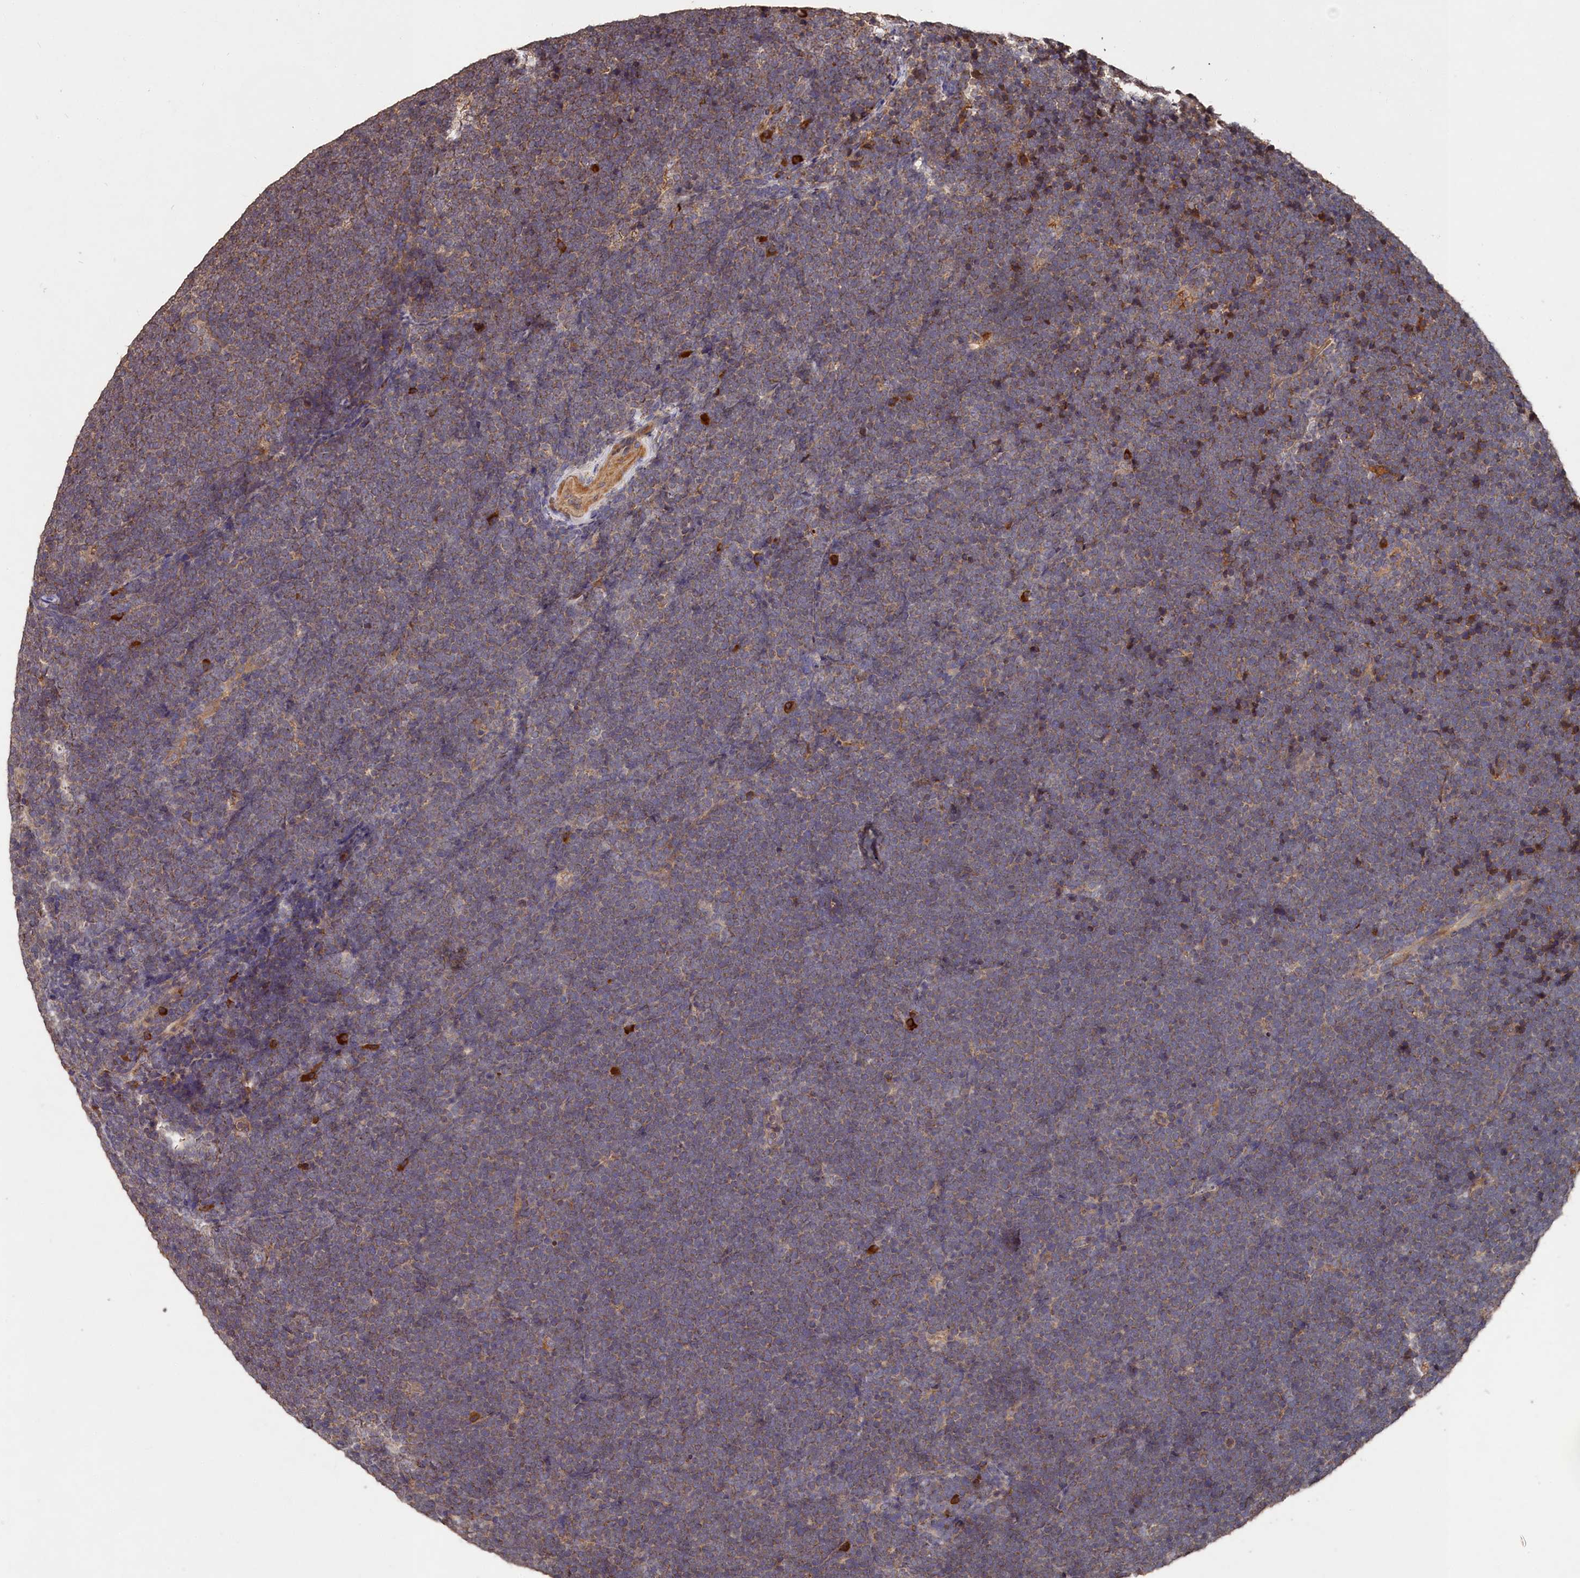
{"staining": {"intensity": "weak", "quantity": "<25%", "location": "cytoplasmic/membranous"}, "tissue": "lymphoma", "cell_type": "Tumor cells", "image_type": "cancer", "snomed": [{"axis": "morphology", "description": "Malignant lymphoma, non-Hodgkin's type, High grade"}, {"axis": "topography", "description": "Lymph node"}], "caption": "This histopathology image is of lymphoma stained with immunohistochemistry to label a protein in brown with the nuclei are counter-stained blue. There is no staining in tumor cells.", "gene": "DHRS11", "patient": {"sex": "male", "age": 13}}